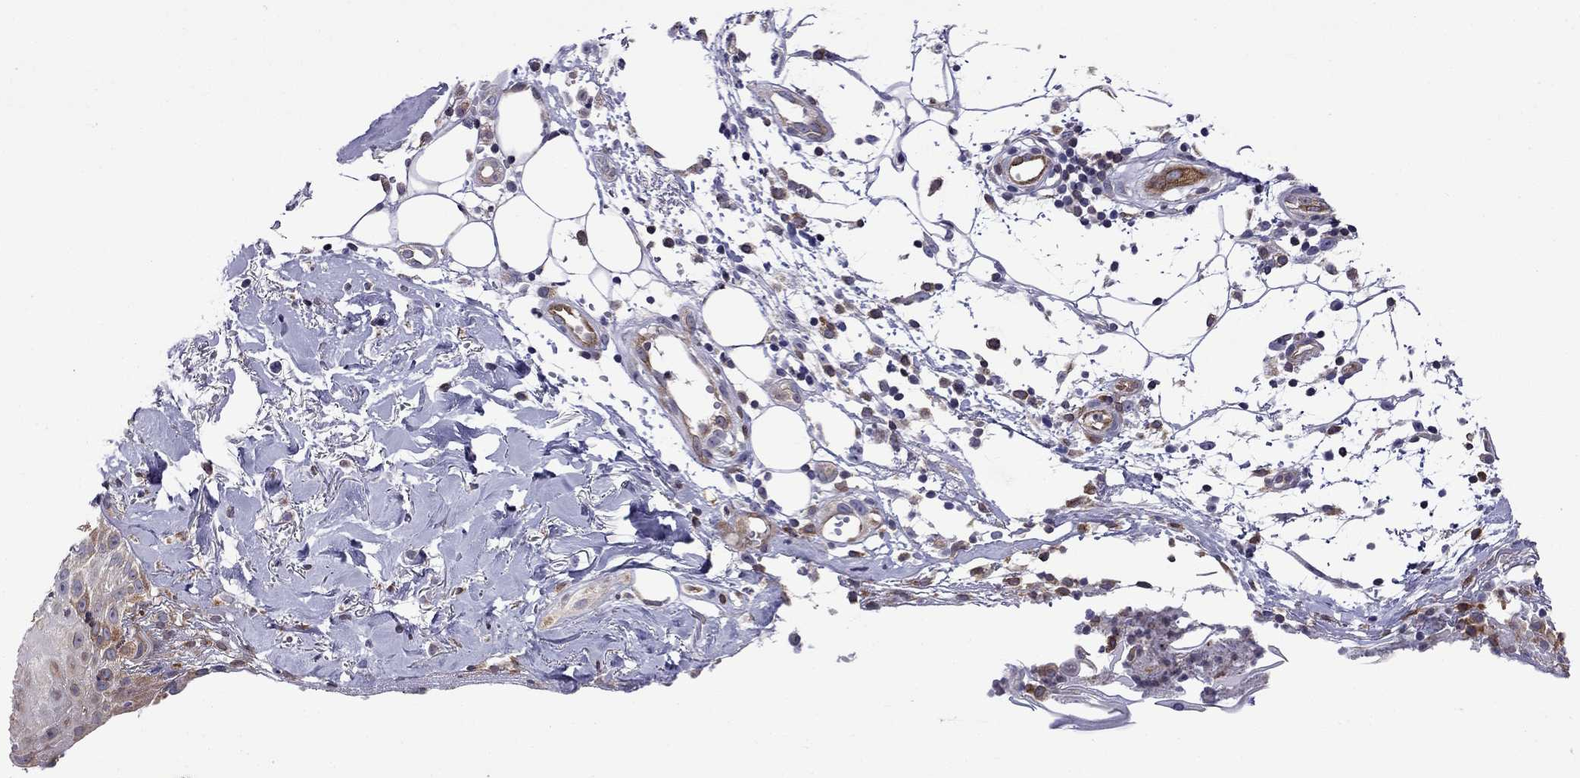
{"staining": {"intensity": "negative", "quantity": "none", "location": "none"}, "tissue": "skin cancer", "cell_type": "Tumor cells", "image_type": "cancer", "snomed": [{"axis": "morphology", "description": "Squamous cell carcinoma, NOS"}, {"axis": "topography", "description": "Skin"}], "caption": "Tumor cells are negative for protein expression in human skin cancer (squamous cell carcinoma). (DAB immunohistochemistry visualized using brightfield microscopy, high magnification).", "gene": "GNAL", "patient": {"sex": "male", "age": 71}}